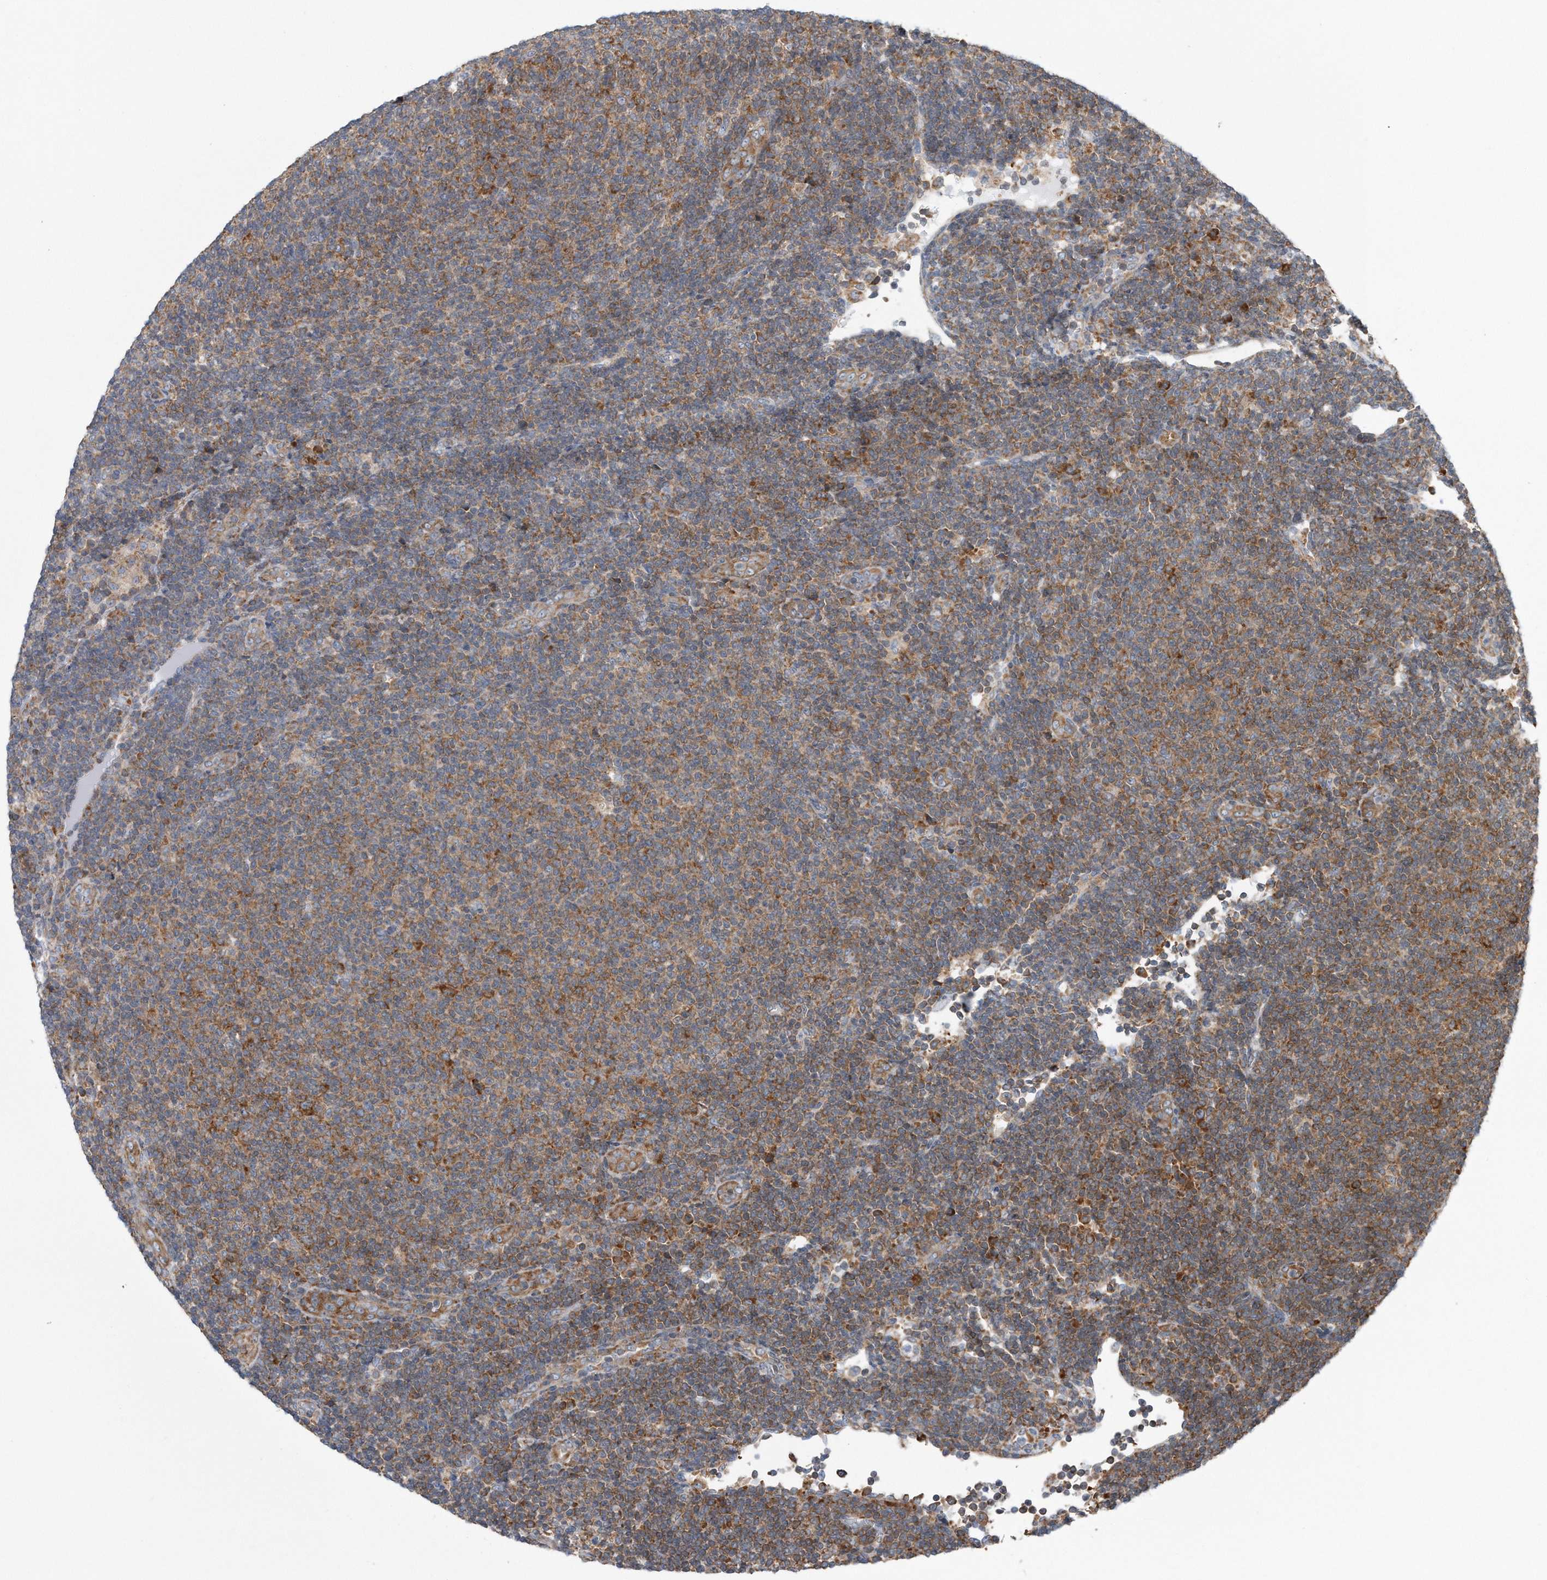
{"staining": {"intensity": "moderate", "quantity": ">75%", "location": "cytoplasmic/membranous"}, "tissue": "lymphoma", "cell_type": "Tumor cells", "image_type": "cancer", "snomed": [{"axis": "morphology", "description": "Malignant lymphoma, non-Hodgkin's type, Low grade"}, {"axis": "topography", "description": "Lymph node"}], "caption": "This micrograph reveals IHC staining of lymphoma, with medium moderate cytoplasmic/membranous expression in approximately >75% of tumor cells.", "gene": "RPL26L1", "patient": {"sex": "male", "age": 66}}